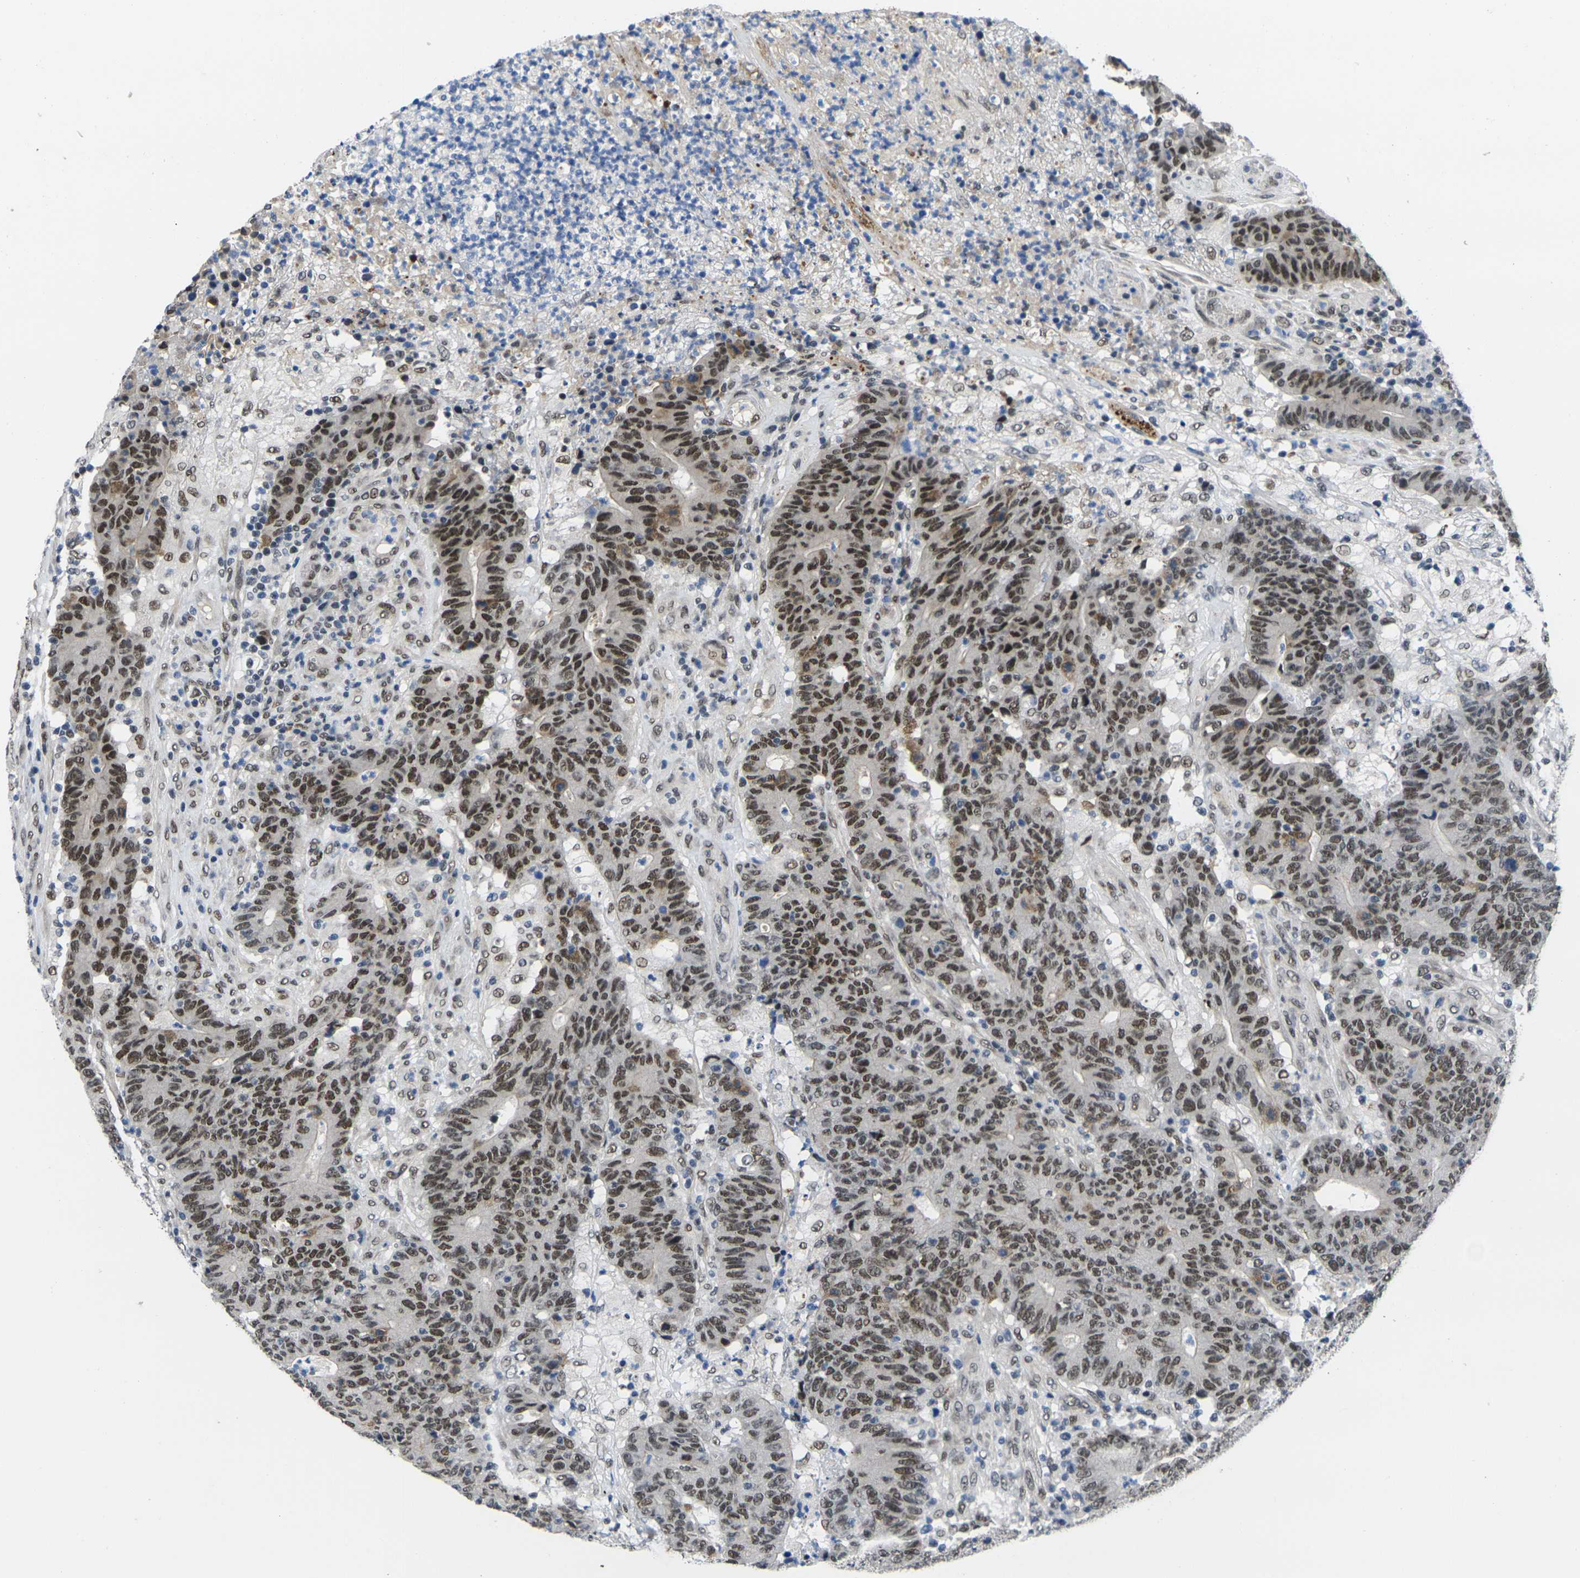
{"staining": {"intensity": "moderate", "quantity": ">75%", "location": "nuclear"}, "tissue": "colorectal cancer", "cell_type": "Tumor cells", "image_type": "cancer", "snomed": [{"axis": "morphology", "description": "Normal tissue, NOS"}, {"axis": "morphology", "description": "Adenocarcinoma, NOS"}, {"axis": "topography", "description": "Colon"}], "caption": "Colorectal cancer tissue displays moderate nuclear positivity in approximately >75% of tumor cells", "gene": "RBM7", "patient": {"sex": "female", "age": 75}}